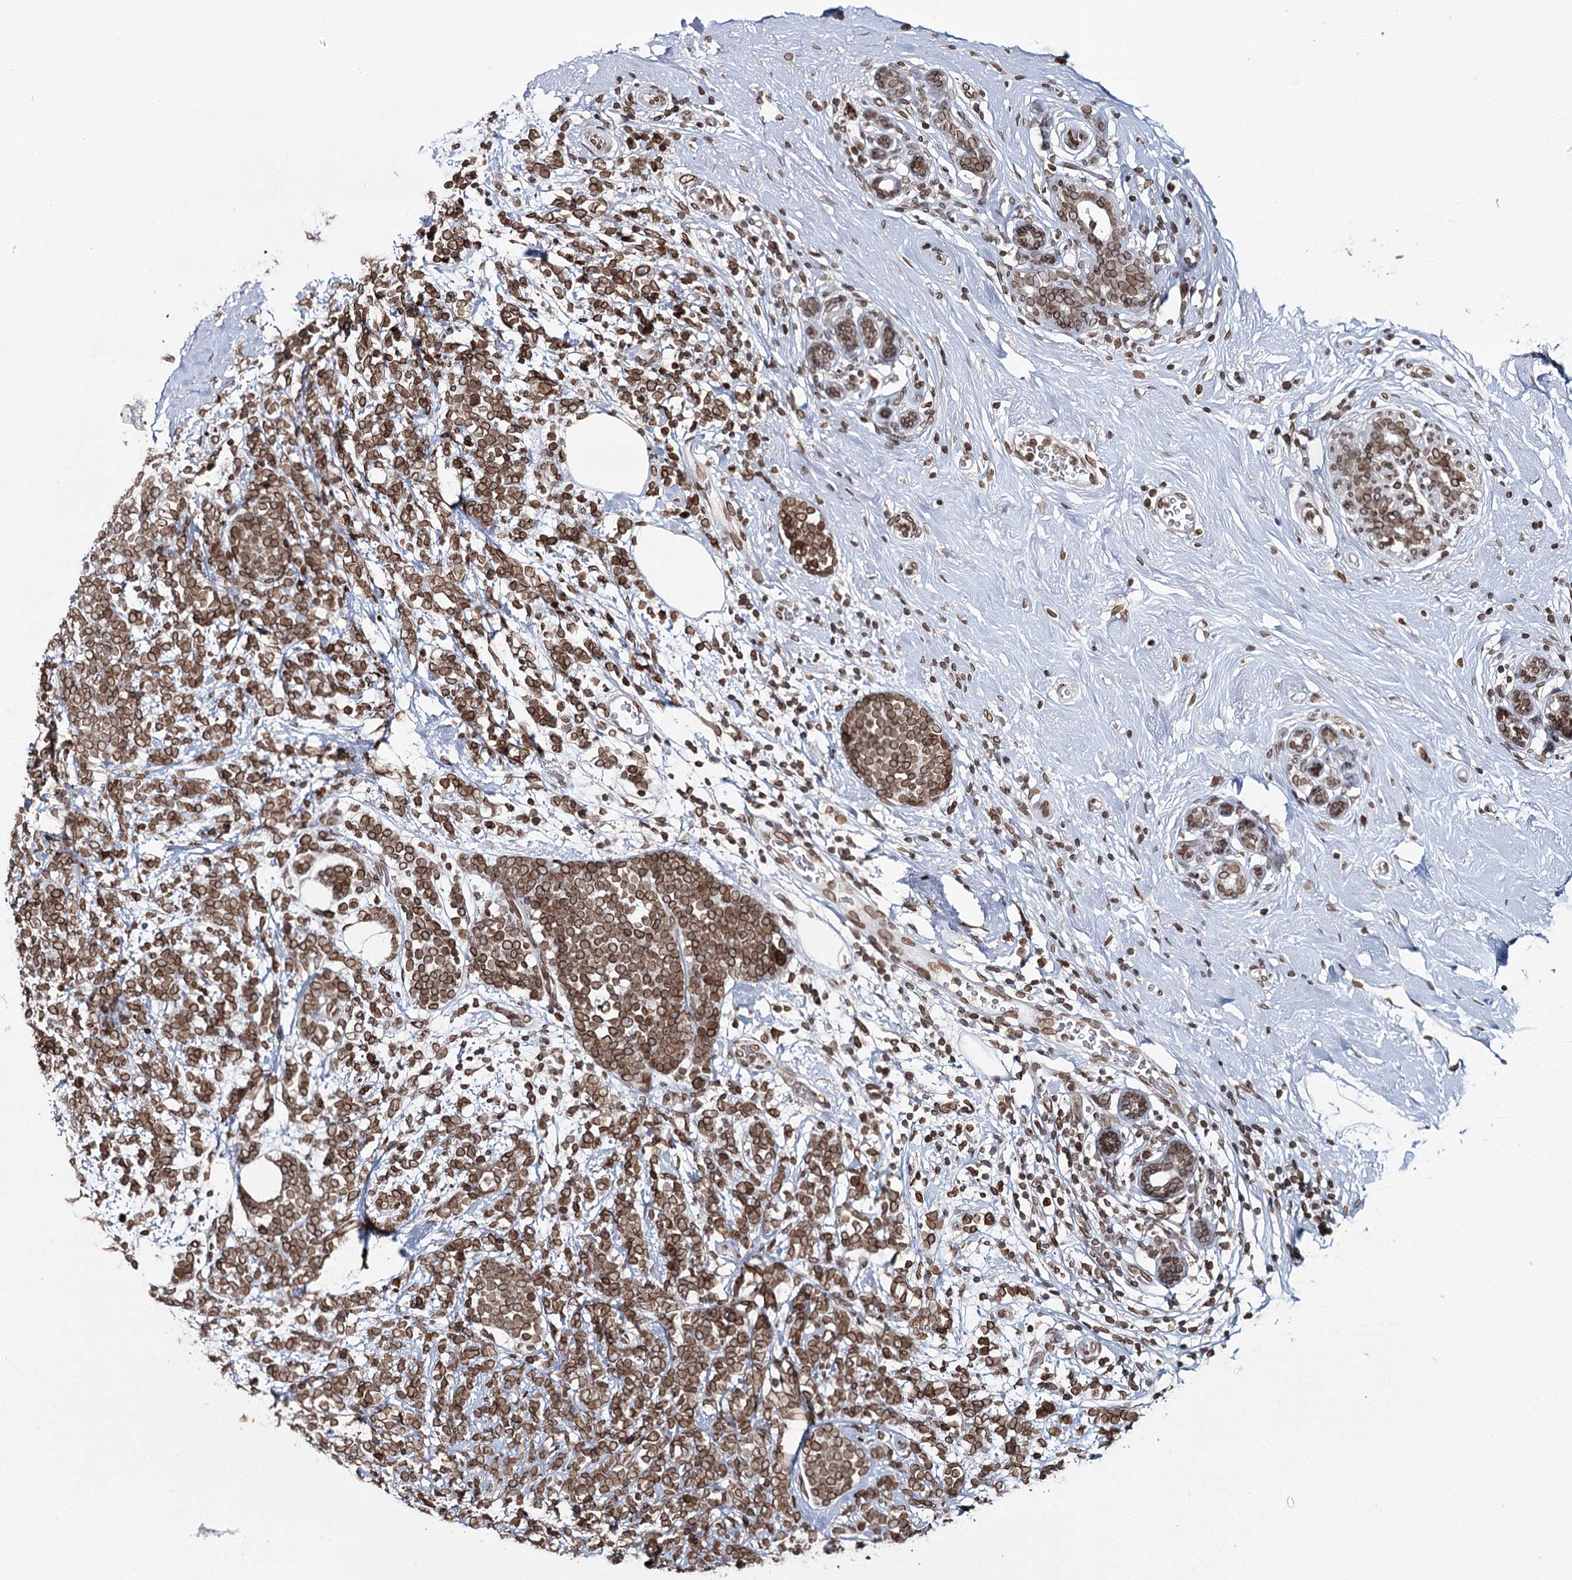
{"staining": {"intensity": "moderate", "quantity": ">75%", "location": "cytoplasmic/membranous,nuclear"}, "tissue": "breast cancer", "cell_type": "Tumor cells", "image_type": "cancer", "snomed": [{"axis": "morphology", "description": "Lobular carcinoma"}, {"axis": "topography", "description": "Breast"}], "caption": "Immunohistochemical staining of breast cancer (lobular carcinoma) displays medium levels of moderate cytoplasmic/membranous and nuclear protein expression in approximately >75% of tumor cells. Immunohistochemistry stains the protein of interest in brown and the nuclei are stained blue.", "gene": "KIAA0930", "patient": {"sex": "female", "age": 58}}